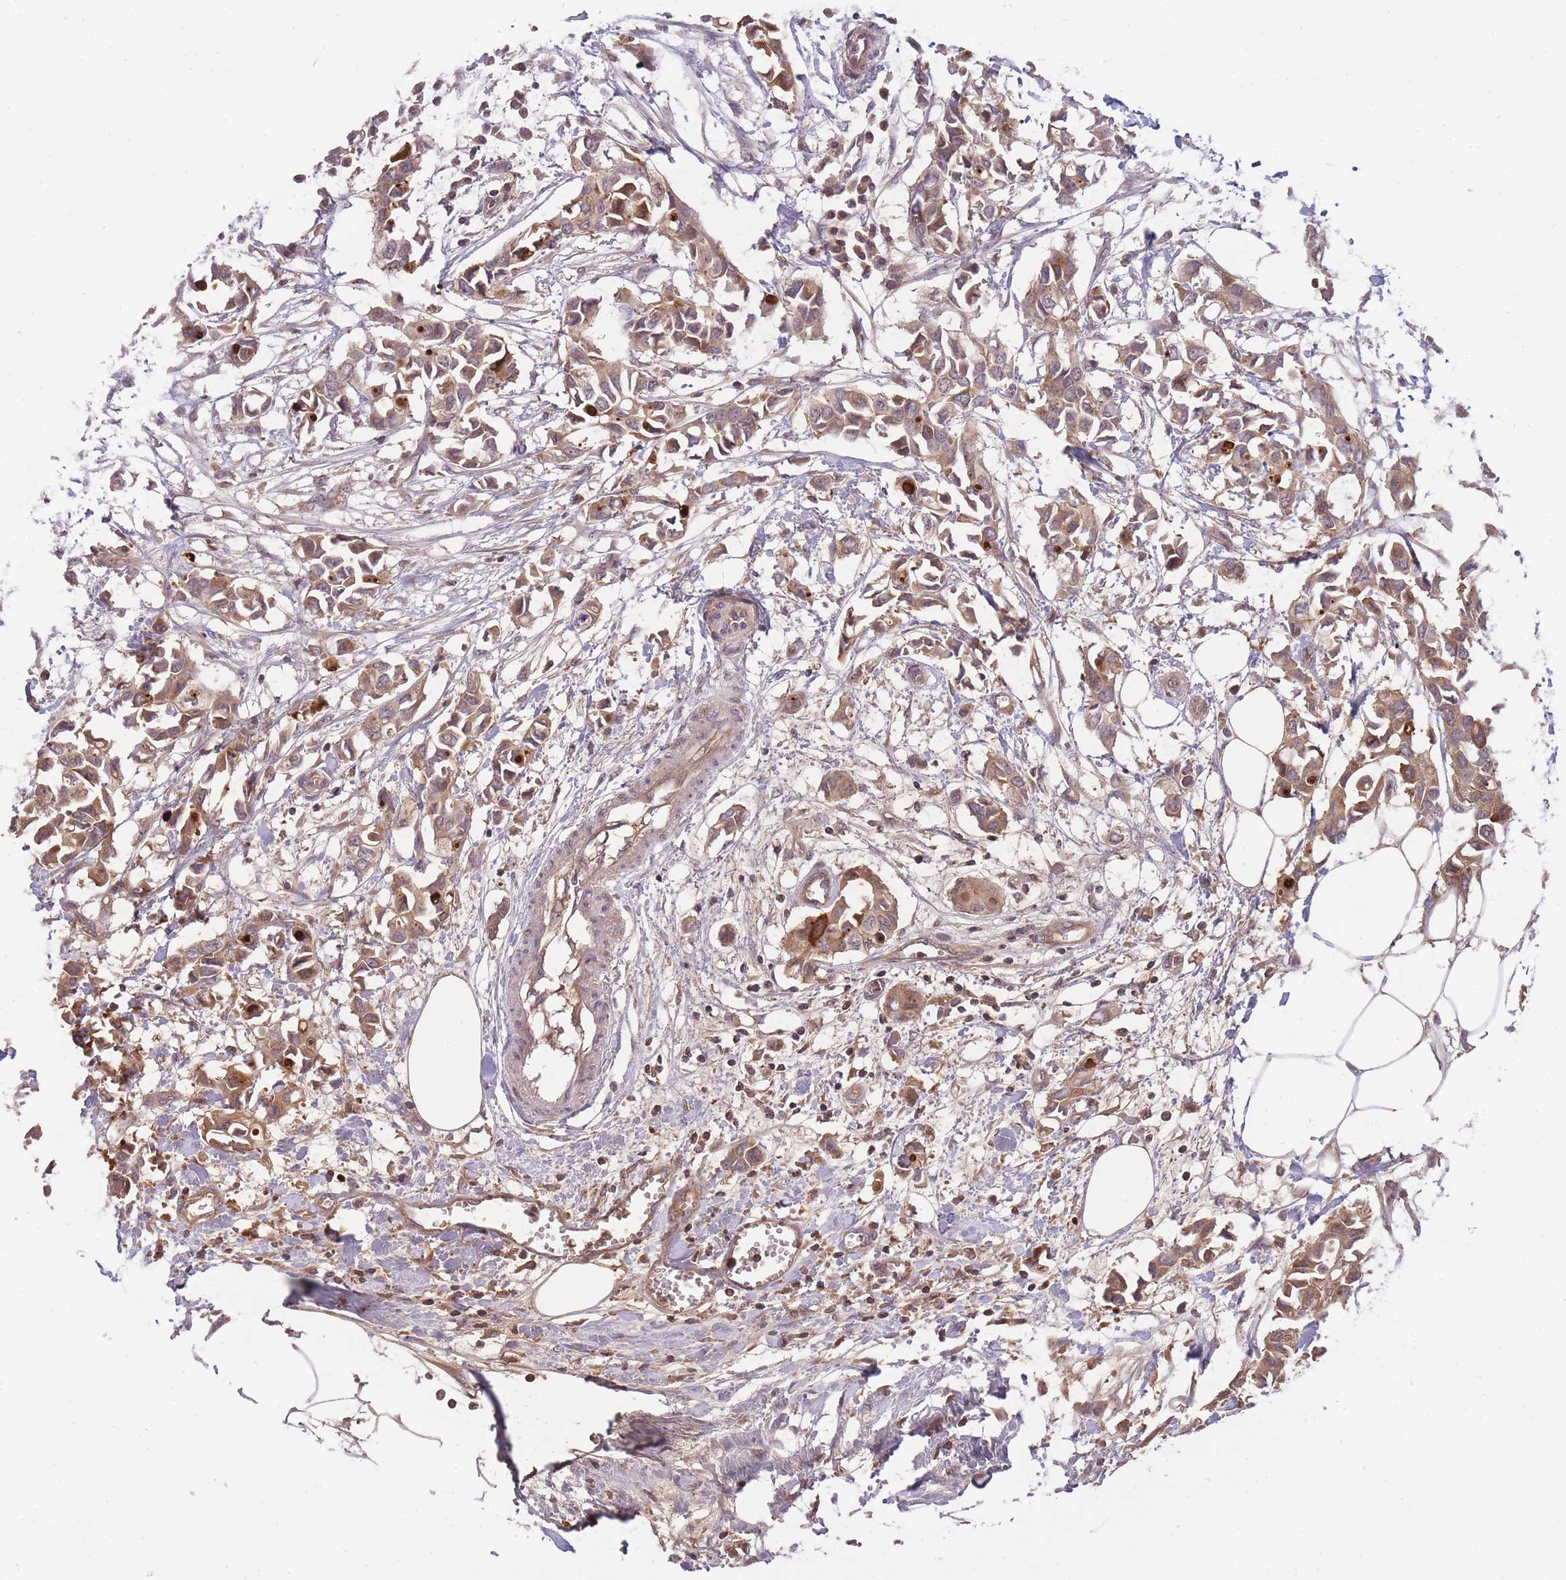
{"staining": {"intensity": "moderate", "quantity": ">75%", "location": "cytoplasmic/membranous"}, "tissue": "breast cancer", "cell_type": "Tumor cells", "image_type": "cancer", "snomed": [{"axis": "morphology", "description": "Duct carcinoma"}, {"axis": "topography", "description": "Breast"}], "caption": "Infiltrating ductal carcinoma (breast) stained for a protein (brown) exhibits moderate cytoplasmic/membranous positive positivity in approximately >75% of tumor cells.", "gene": "RALGDS", "patient": {"sex": "female", "age": 41}}